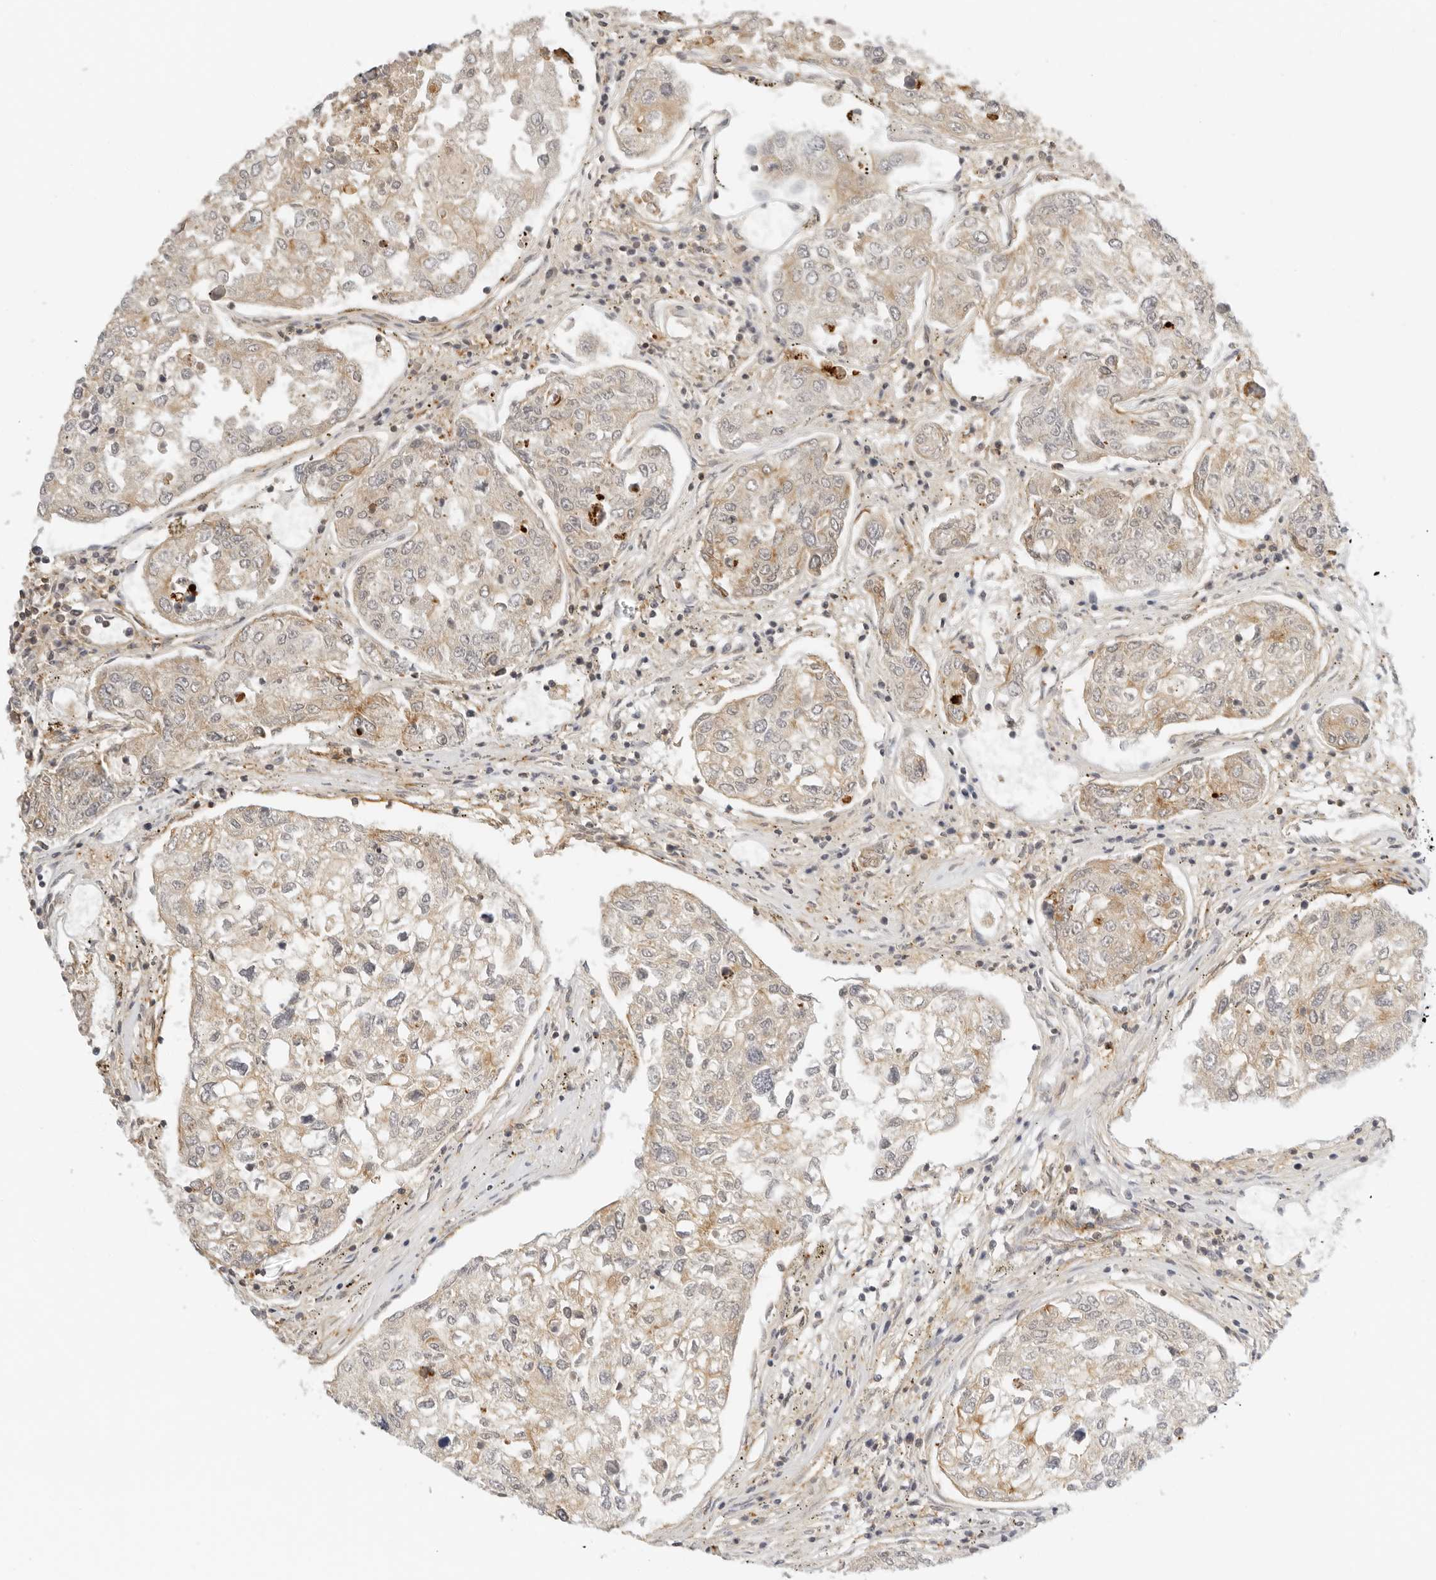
{"staining": {"intensity": "weak", "quantity": ">75%", "location": "cytoplasmic/membranous"}, "tissue": "urothelial cancer", "cell_type": "Tumor cells", "image_type": "cancer", "snomed": [{"axis": "morphology", "description": "Urothelial carcinoma, High grade"}, {"axis": "topography", "description": "Lymph node"}, {"axis": "topography", "description": "Urinary bladder"}], "caption": "An IHC photomicrograph of tumor tissue is shown. Protein staining in brown highlights weak cytoplasmic/membranous positivity in urothelial cancer within tumor cells.", "gene": "OSCP1", "patient": {"sex": "male", "age": 51}}